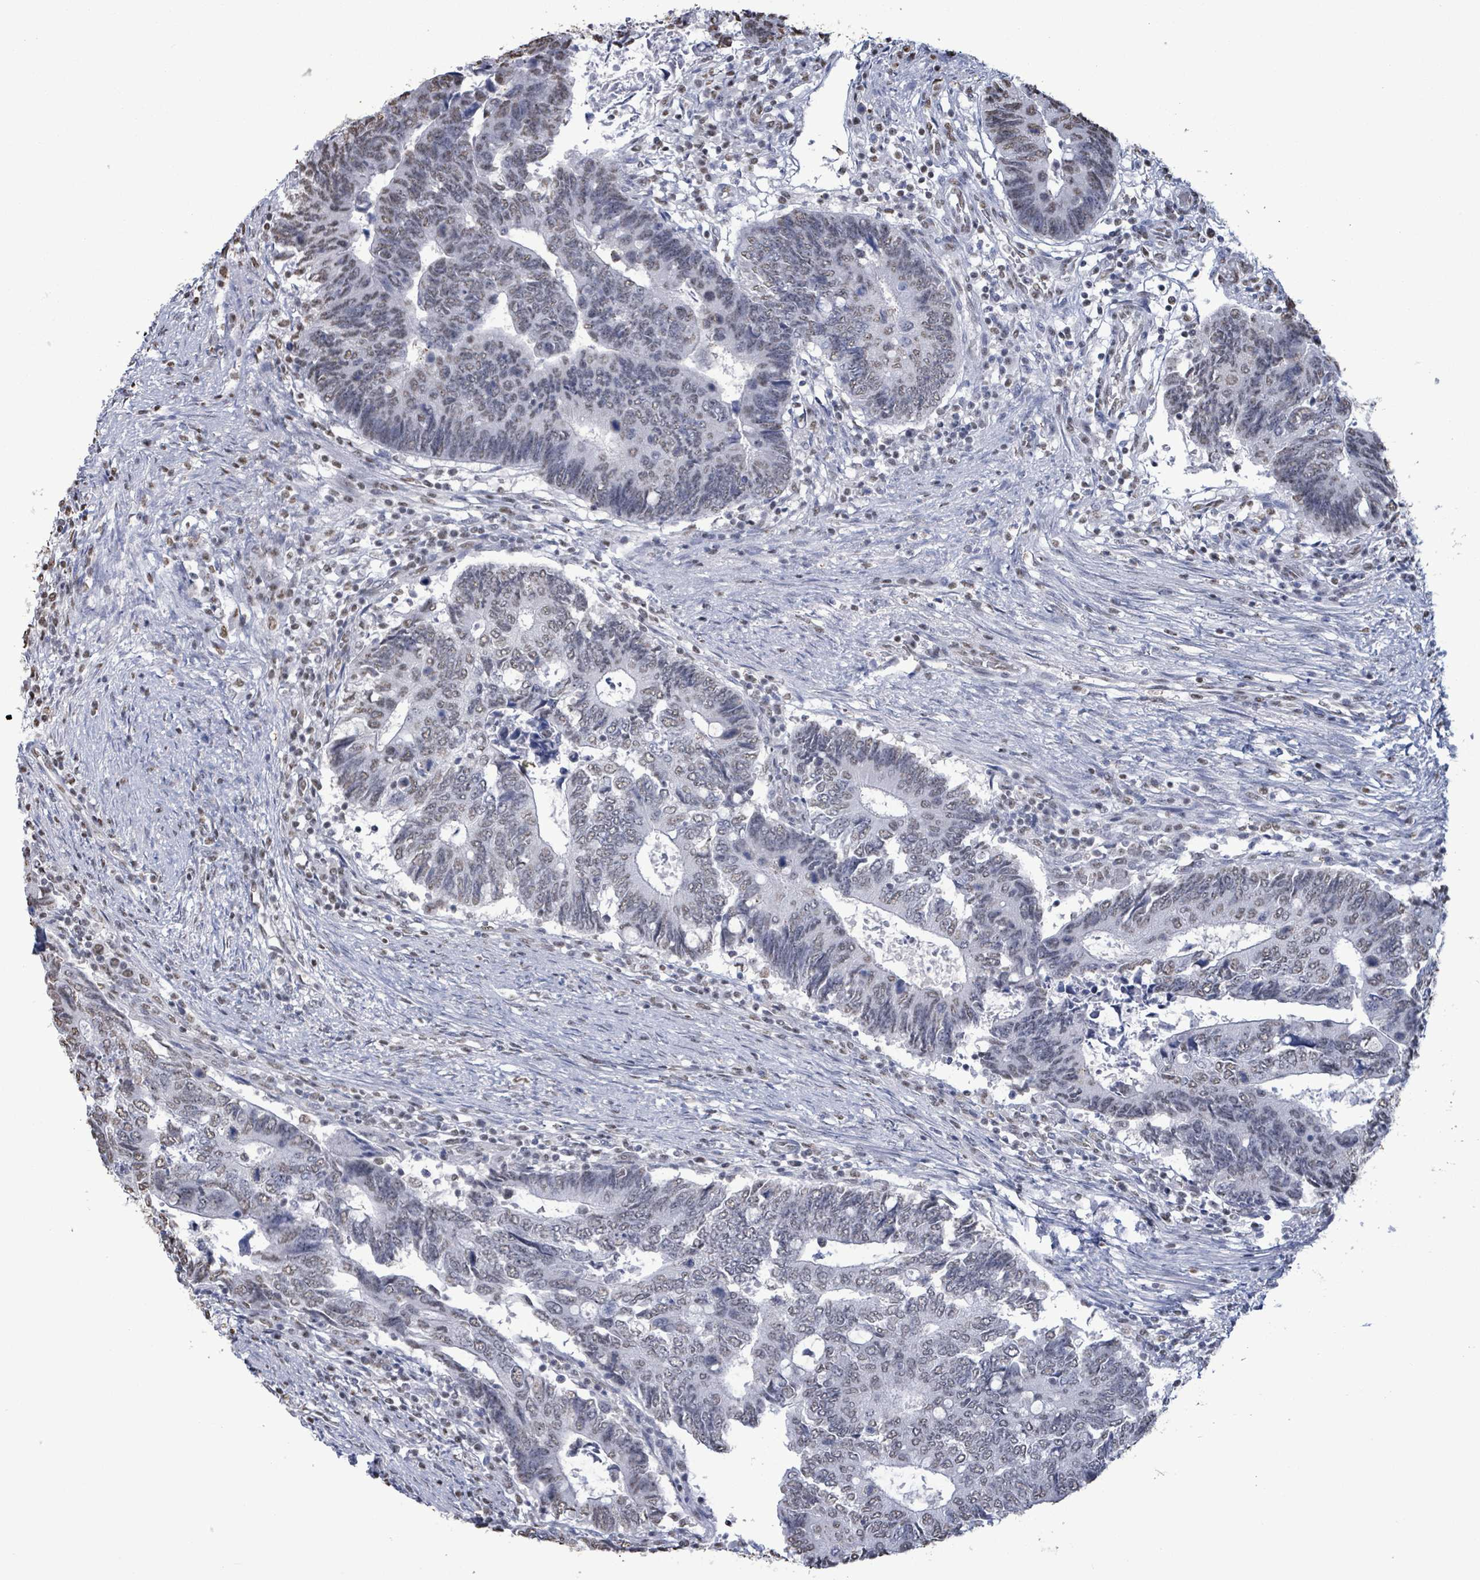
{"staining": {"intensity": "weak", "quantity": "25%-75%", "location": "nuclear"}, "tissue": "colorectal cancer", "cell_type": "Tumor cells", "image_type": "cancer", "snomed": [{"axis": "morphology", "description": "Adenocarcinoma, NOS"}, {"axis": "topography", "description": "Colon"}], "caption": "Weak nuclear staining for a protein is seen in about 25%-75% of tumor cells of colorectal cancer (adenocarcinoma) using immunohistochemistry.", "gene": "SAMD14", "patient": {"sex": "male", "age": 87}}